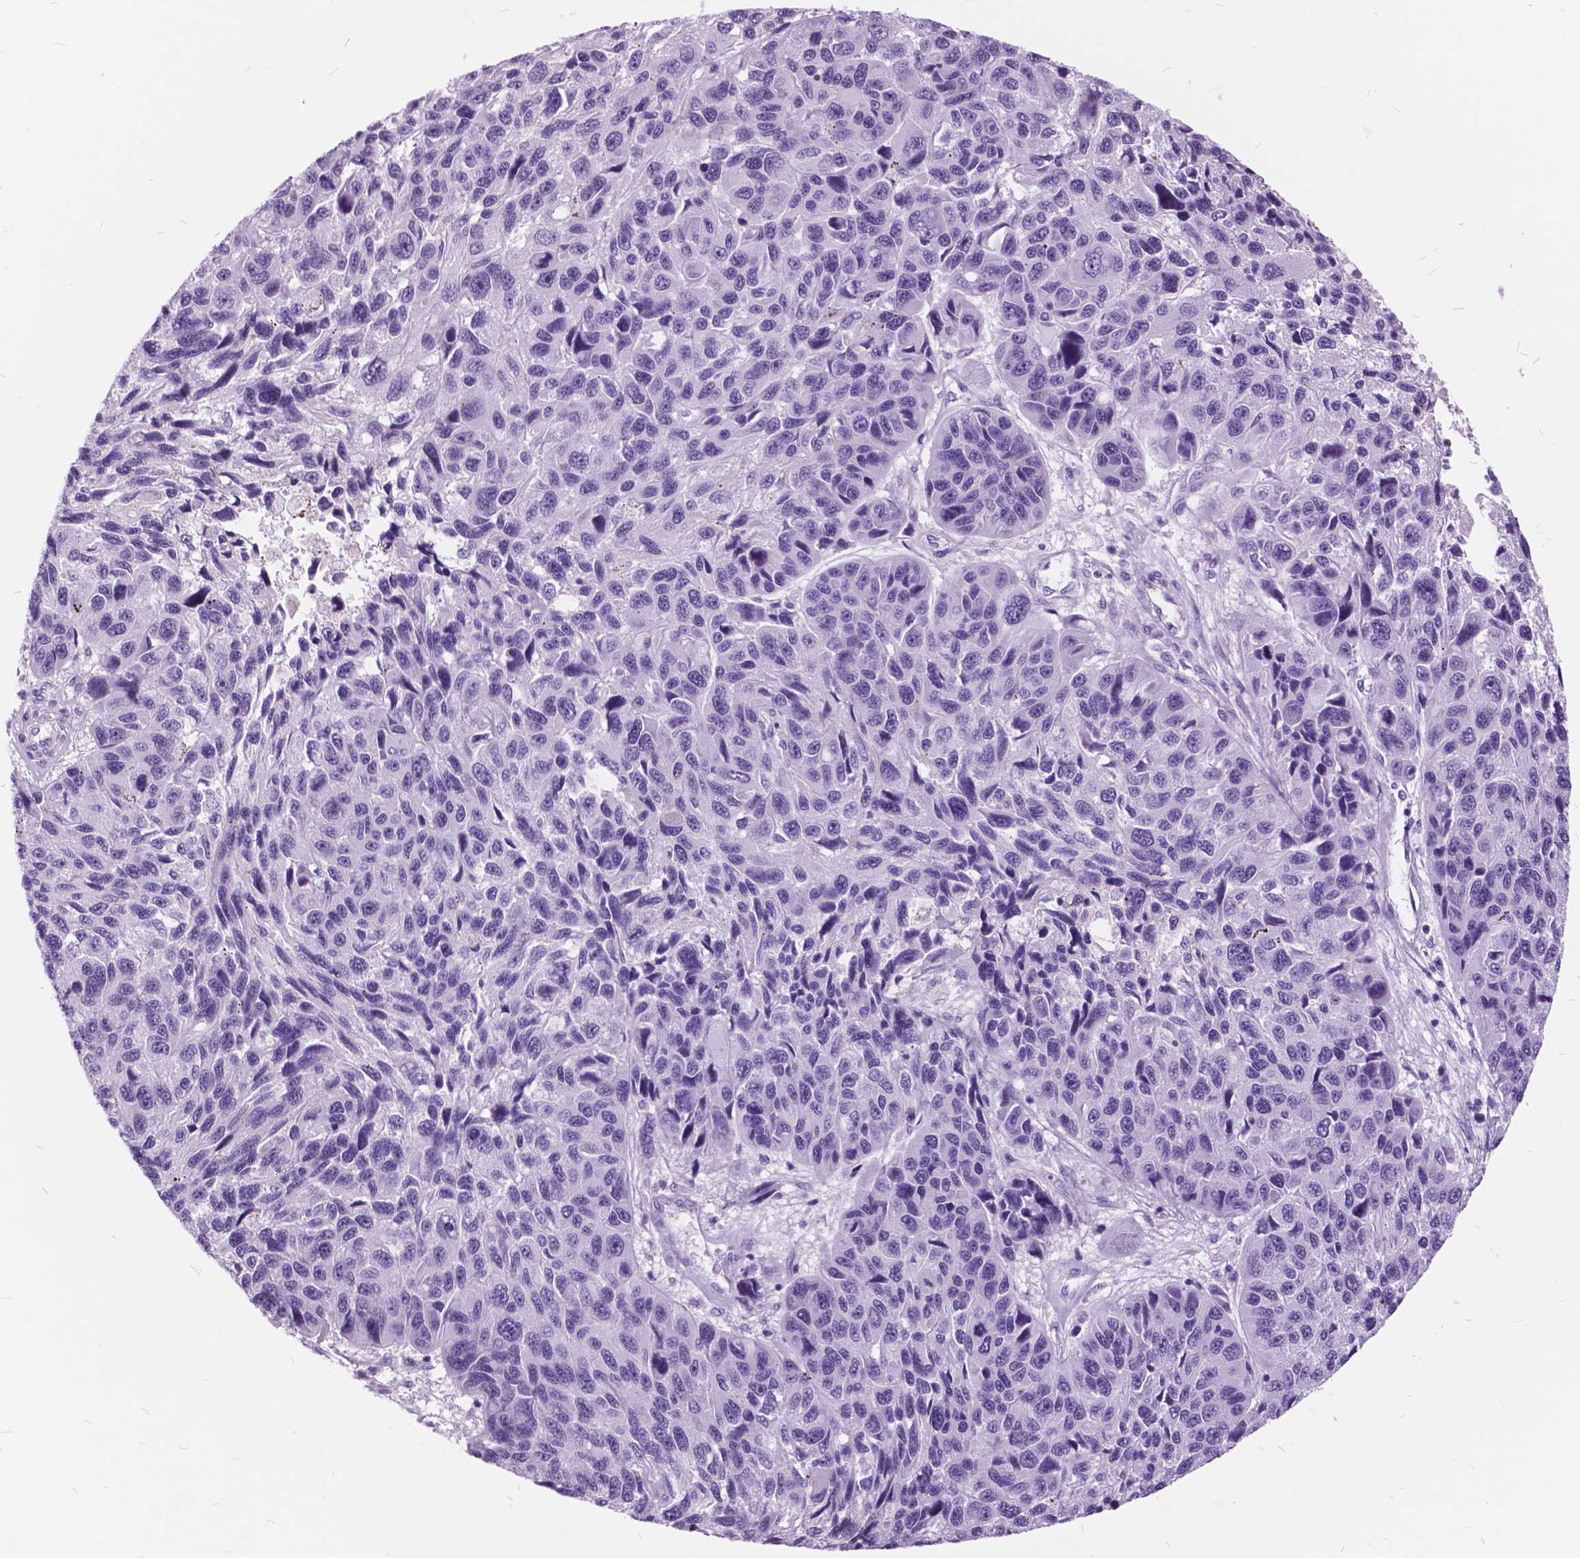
{"staining": {"intensity": "negative", "quantity": "none", "location": "none"}, "tissue": "melanoma", "cell_type": "Tumor cells", "image_type": "cancer", "snomed": [{"axis": "morphology", "description": "Malignant melanoma, NOS"}, {"axis": "topography", "description": "Skin"}], "caption": "This is an immunohistochemistry (IHC) image of melanoma. There is no positivity in tumor cells.", "gene": "GDF9", "patient": {"sex": "male", "age": 53}}